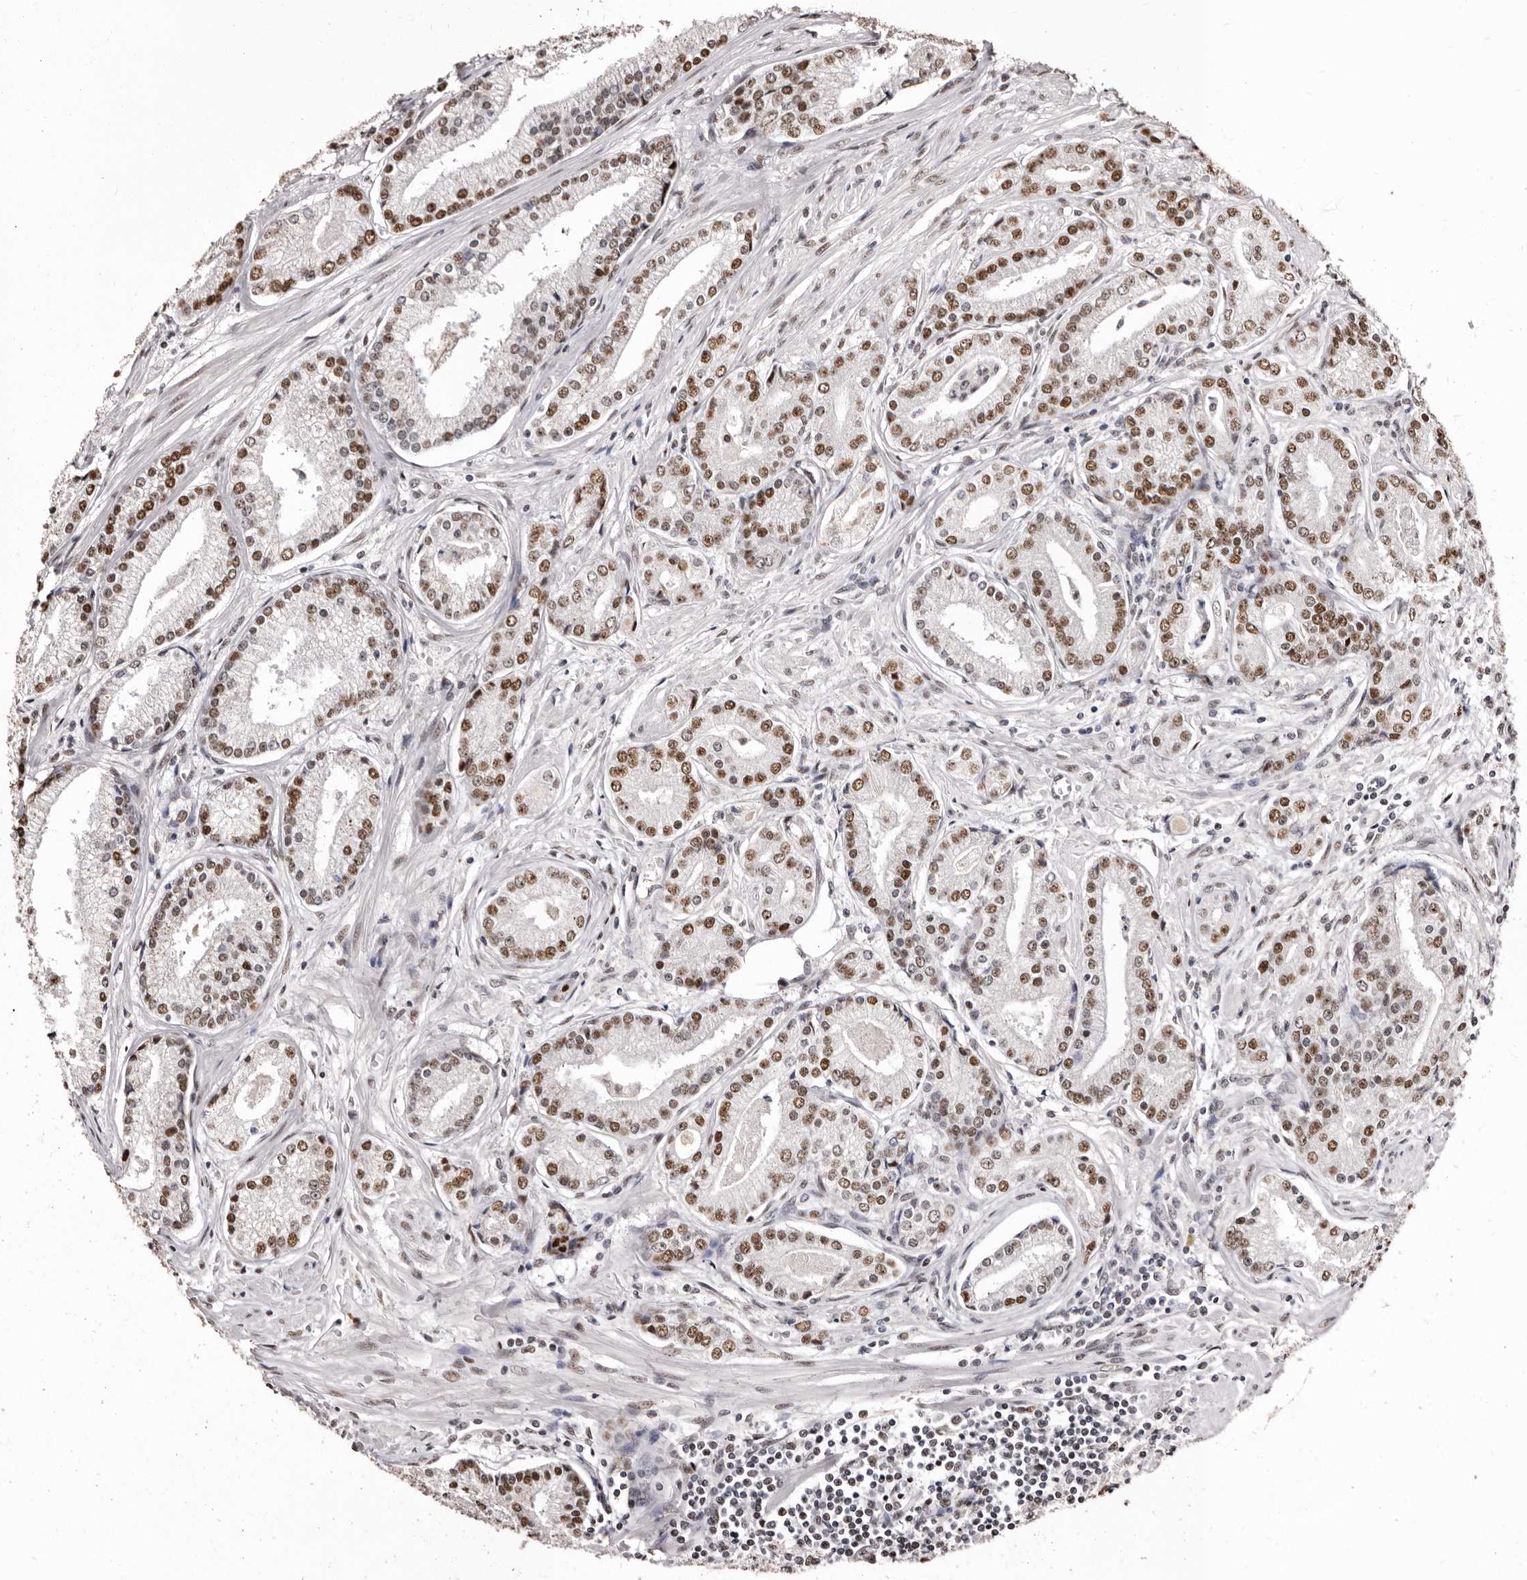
{"staining": {"intensity": "moderate", "quantity": ">75%", "location": "nuclear"}, "tissue": "prostate cancer", "cell_type": "Tumor cells", "image_type": "cancer", "snomed": [{"axis": "morphology", "description": "Adenocarcinoma, Low grade"}, {"axis": "topography", "description": "Prostate"}], "caption": "DAB immunohistochemical staining of adenocarcinoma (low-grade) (prostate) displays moderate nuclear protein staining in approximately >75% of tumor cells.", "gene": "ANAPC11", "patient": {"sex": "male", "age": 54}}